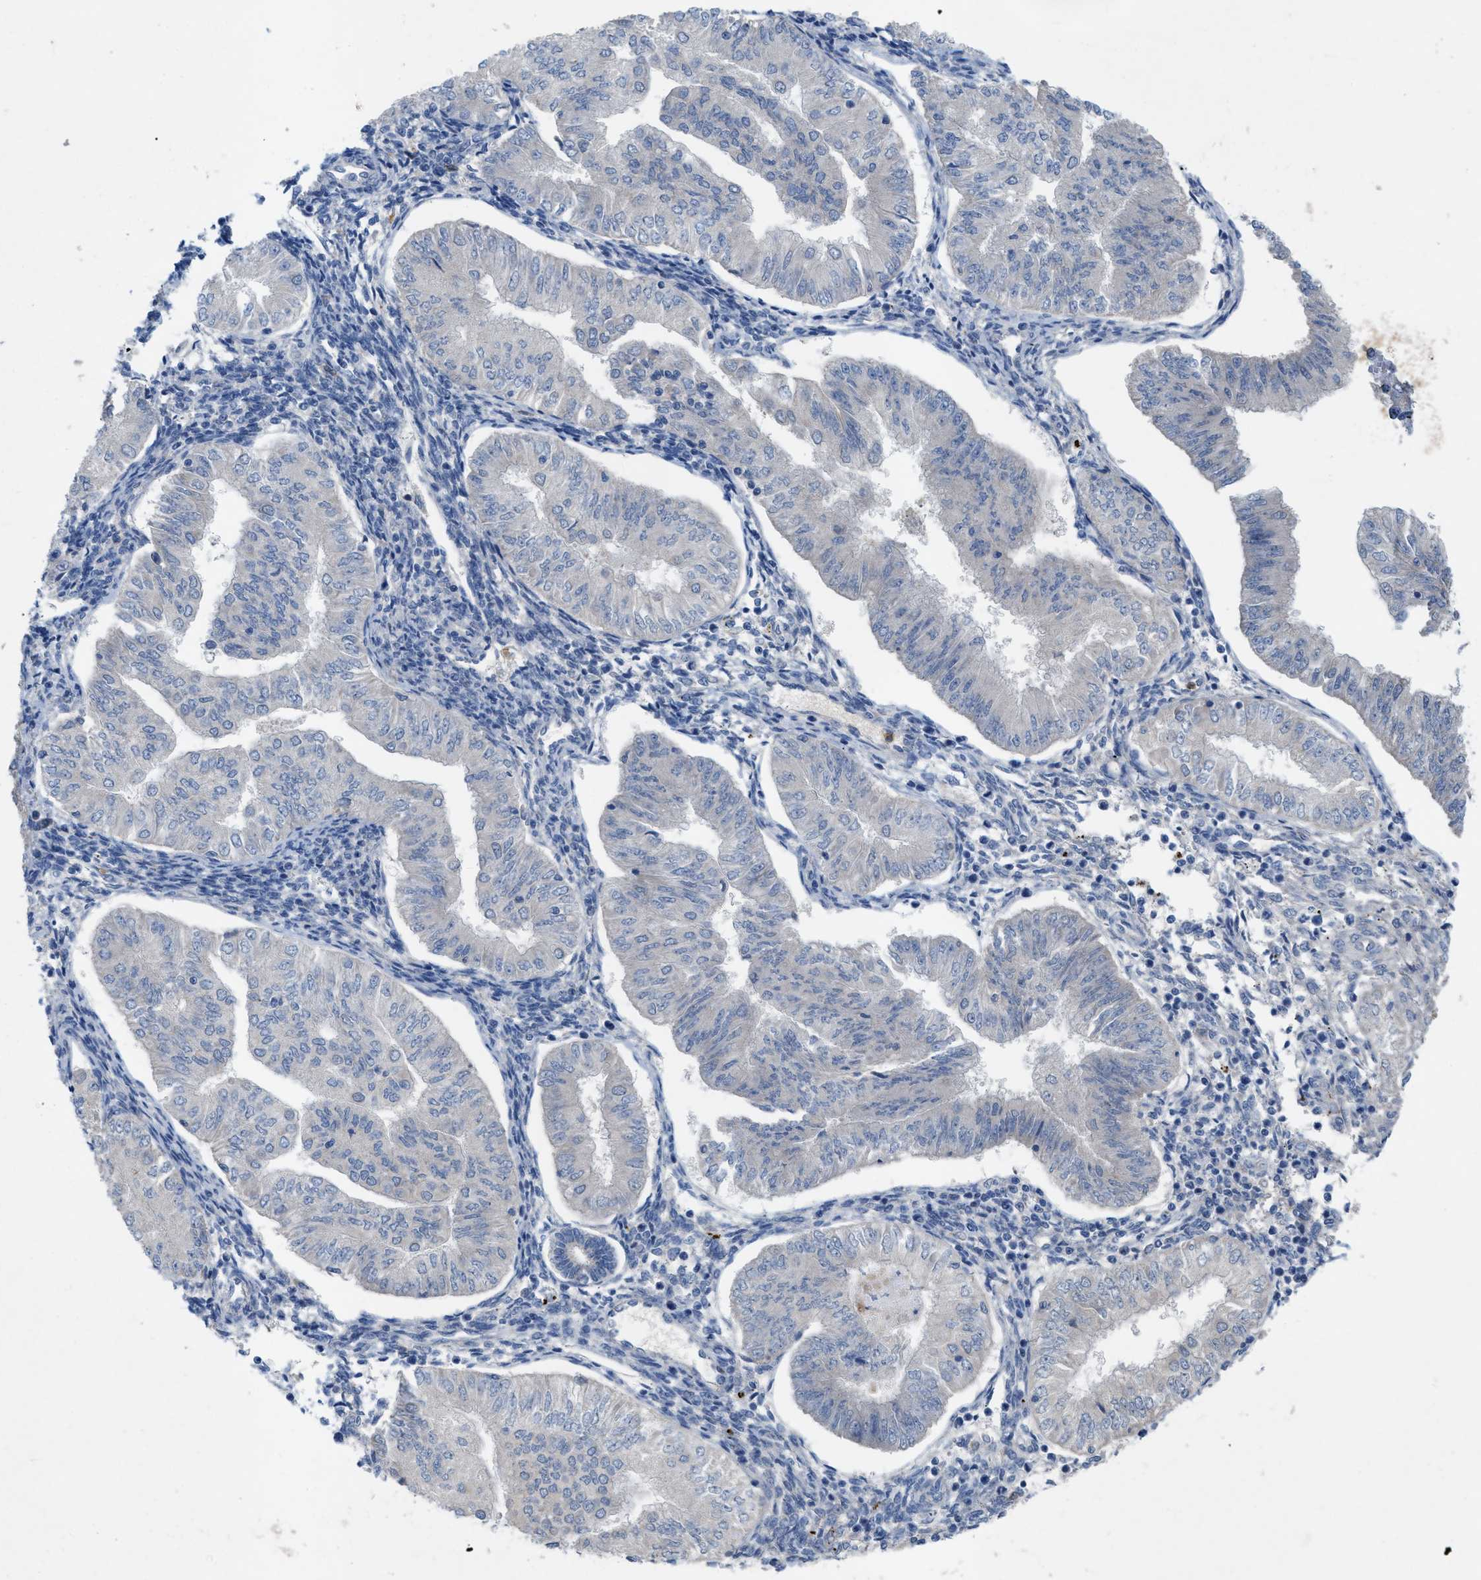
{"staining": {"intensity": "negative", "quantity": "none", "location": "none"}, "tissue": "endometrial cancer", "cell_type": "Tumor cells", "image_type": "cancer", "snomed": [{"axis": "morphology", "description": "Normal tissue, NOS"}, {"axis": "morphology", "description": "Adenocarcinoma, NOS"}, {"axis": "topography", "description": "Endometrium"}], "caption": "High power microscopy histopathology image of an immunohistochemistry (IHC) histopathology image of adenocarcinoma (endometrial), revealing no significant staining in tumor cells. The staining is performed using DAB brown chromogen with nuclei counter-stained in using hematoxylin.", "gene": "PLPPR5", "patient": {"sex": "female", "age": 53}}